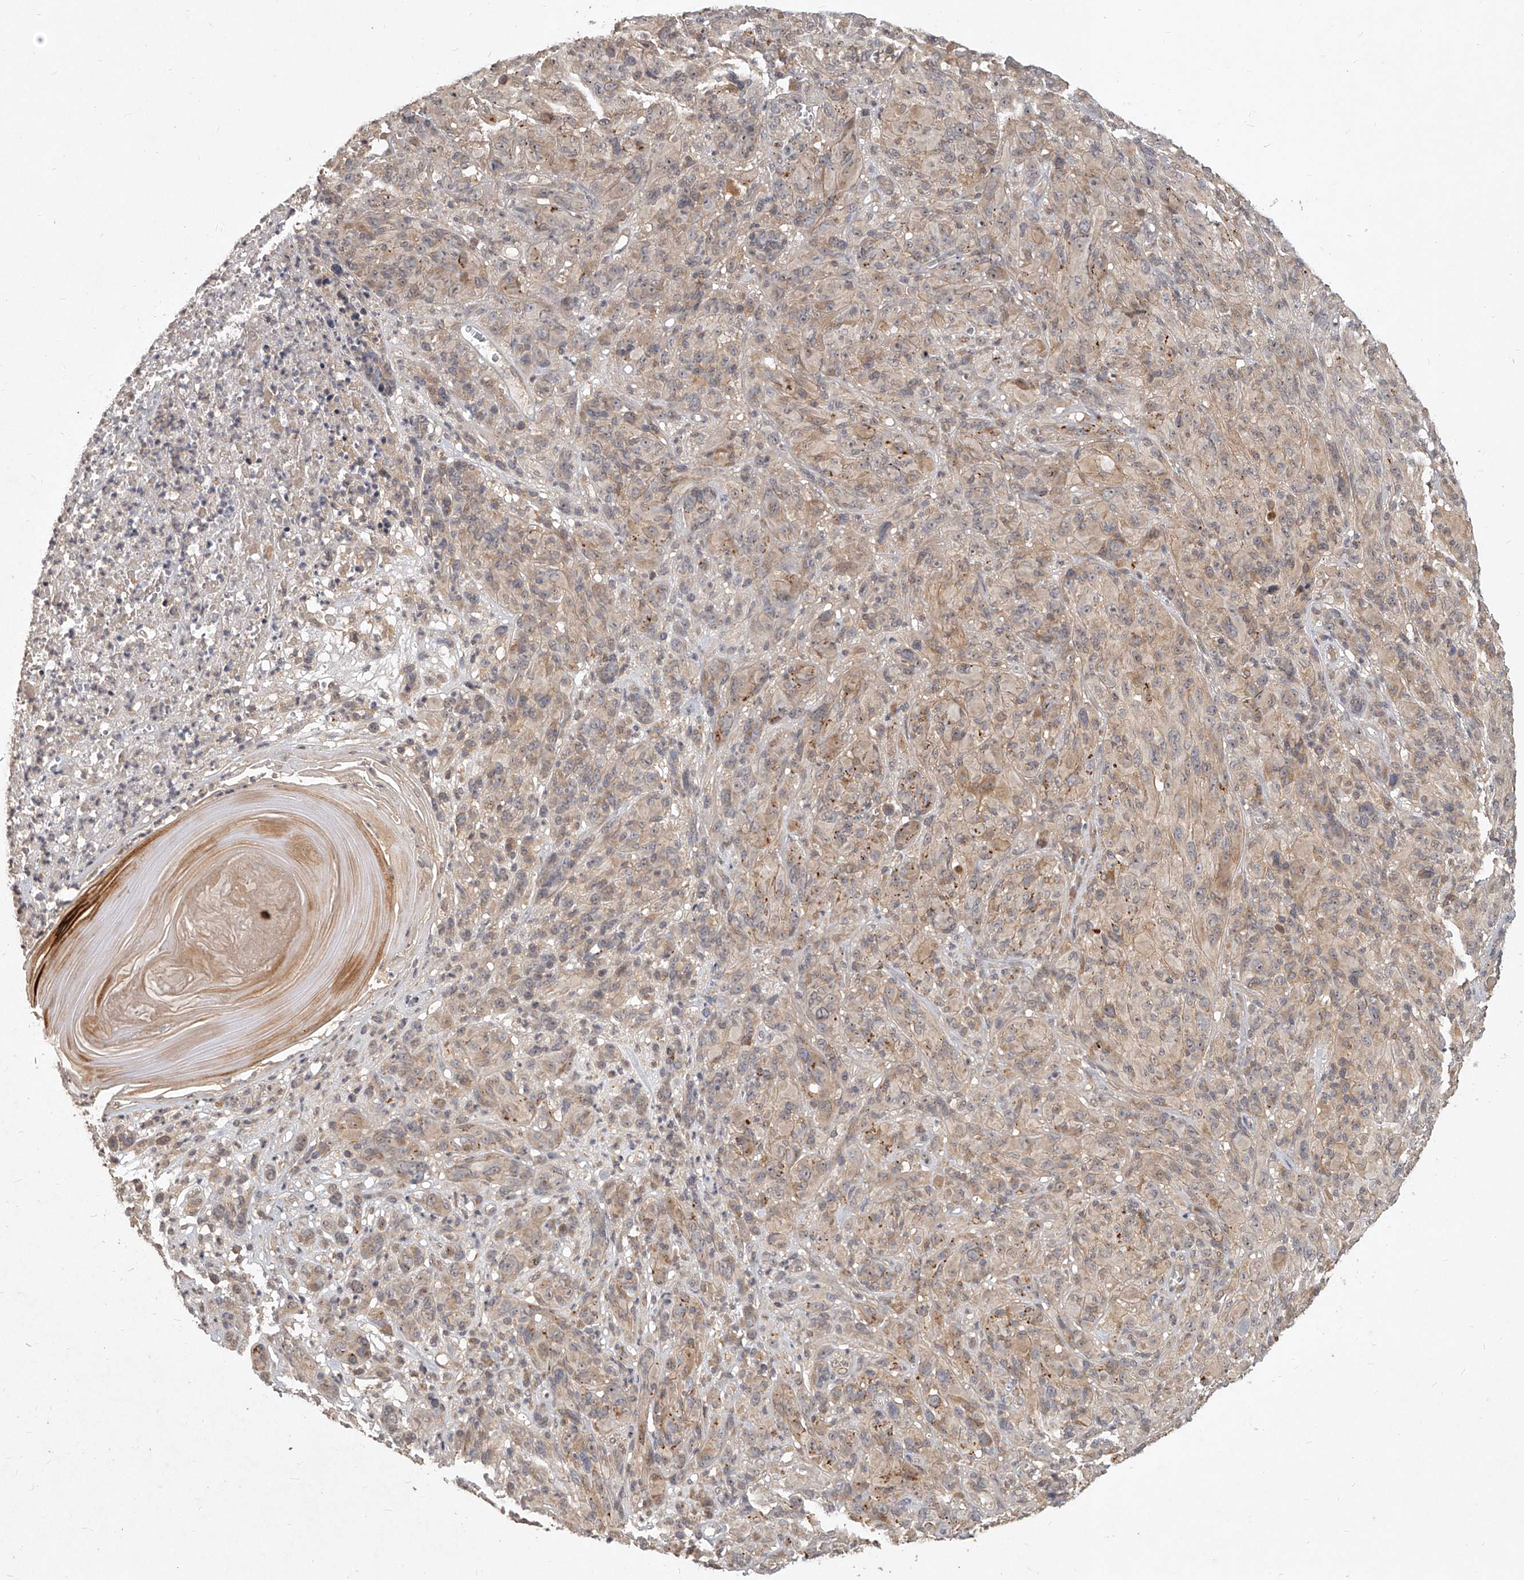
{"staining": {"intensity": "weak", "quantity": "25%-75%", "location": "cytoplasmic/membranous"}, "tissue": "melanoma", "cell_type": "Tumor cells", "image_type": "cancer", "snomed": [{"axis": "morphology", "description": "Malignant melanoma, NOS"}, {"axis": "topography", "description": "Skin of head"}], "caption": "Immunohistochemical staining of melanoma shows low levels of weak cytoplasmic/membranous expression in about 25%-75% of tumor cells. (DAB (3,3'-diaminobenzidine) IHC with brightfield microscopy, high magnification).", "gene": "SLC37A1", "patient": {"sex": "male", "age": 96}}